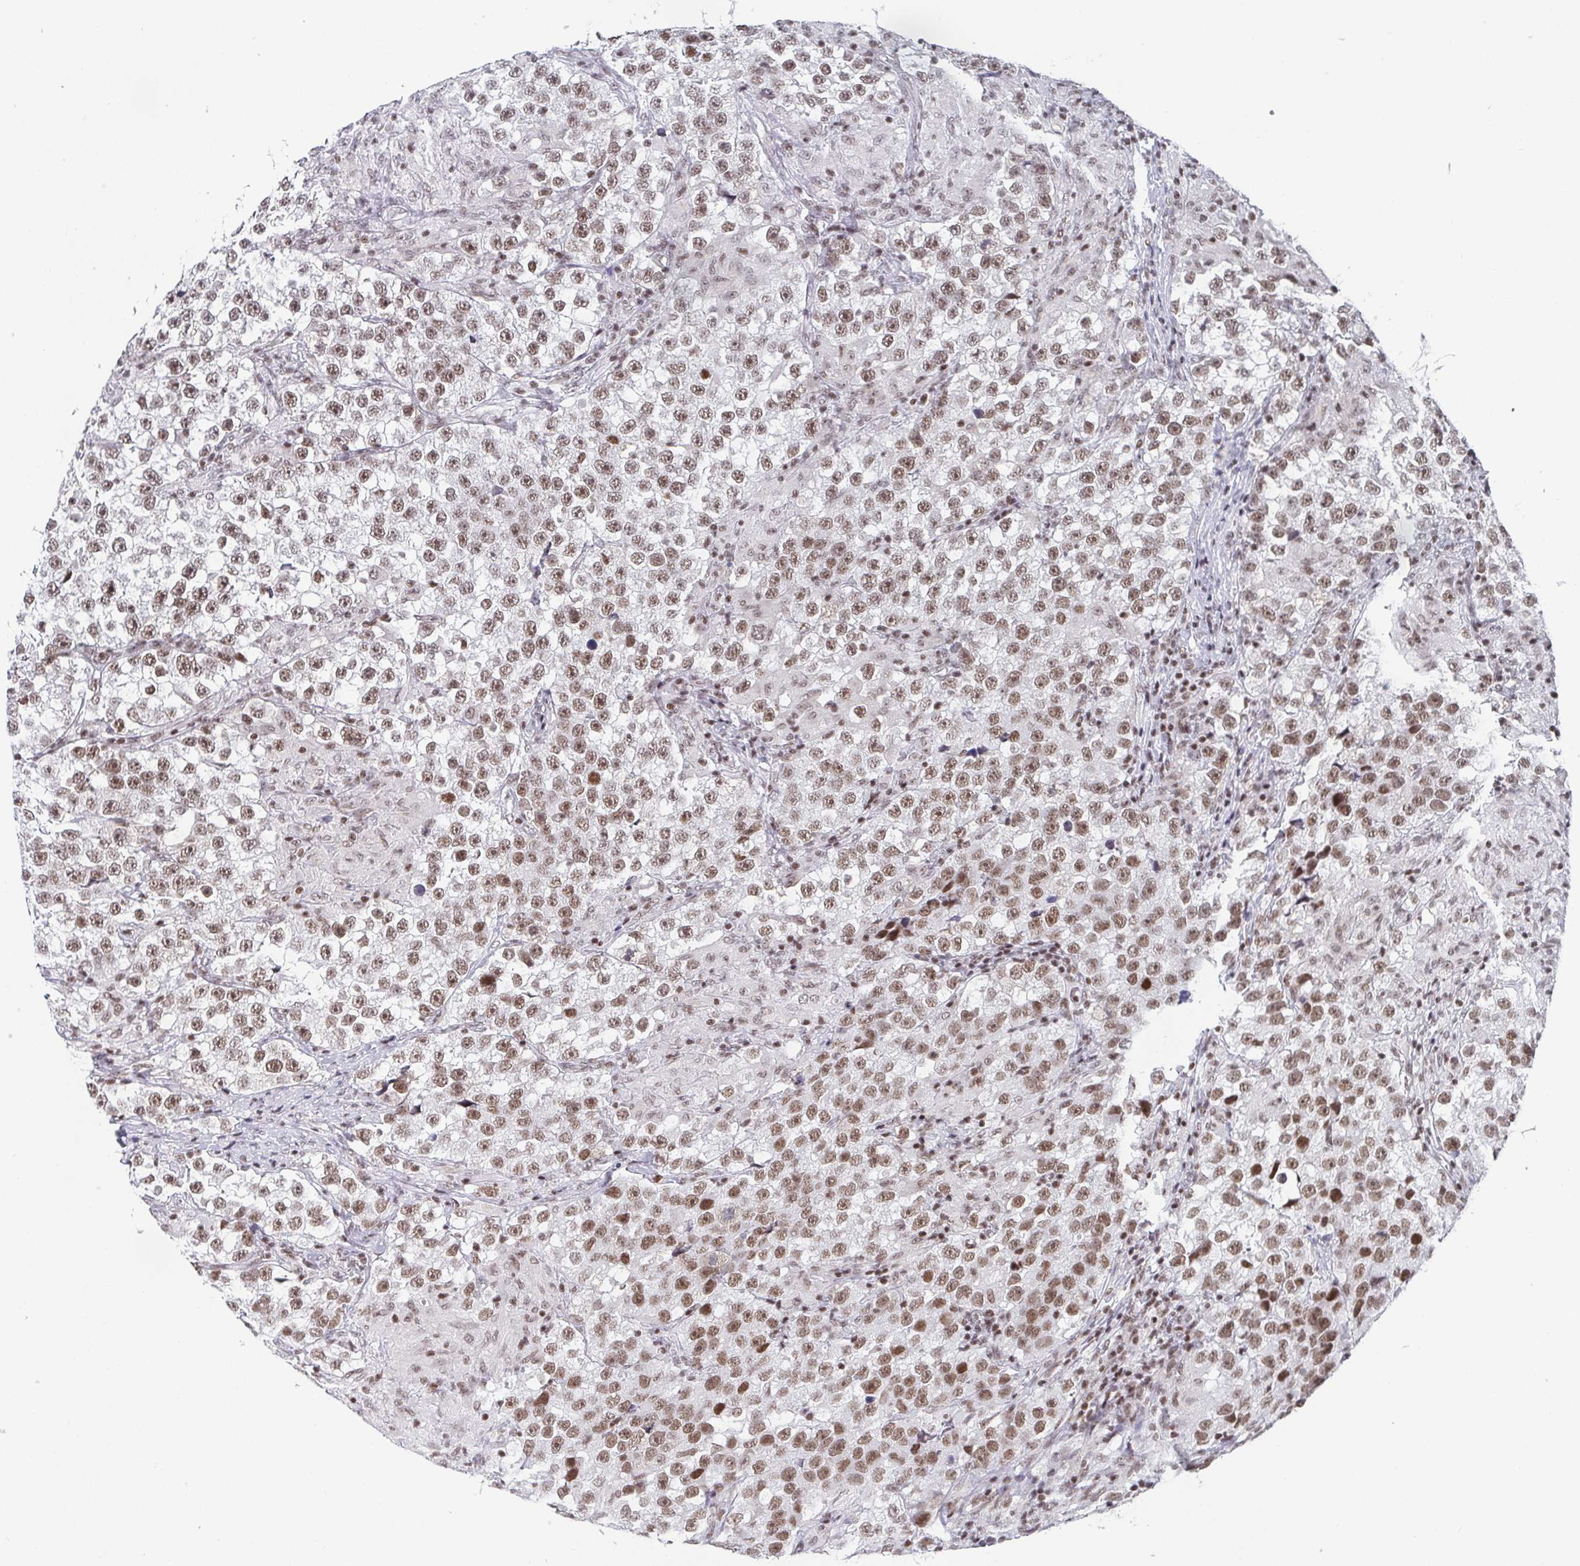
{"staining": {"intensity": "moderate", "quantity": ">75%", "location": "nuclear"}, "tissue": "testis cancer", "cell_type": "Tumor cells", "image_type": "cancer", "snomed": [{"axis": "morphology", "description": "Seminoma, NOS"}, {"axis": "topography", "description": "Testis"}], "caption": "Brown immunohistochemical staining in human seminoma (testis) shows moderate nuclear positivity in approximately >75% of tumor cells.", "gene": "CTCF", "patient": {"sex": "male", "age": 46}}